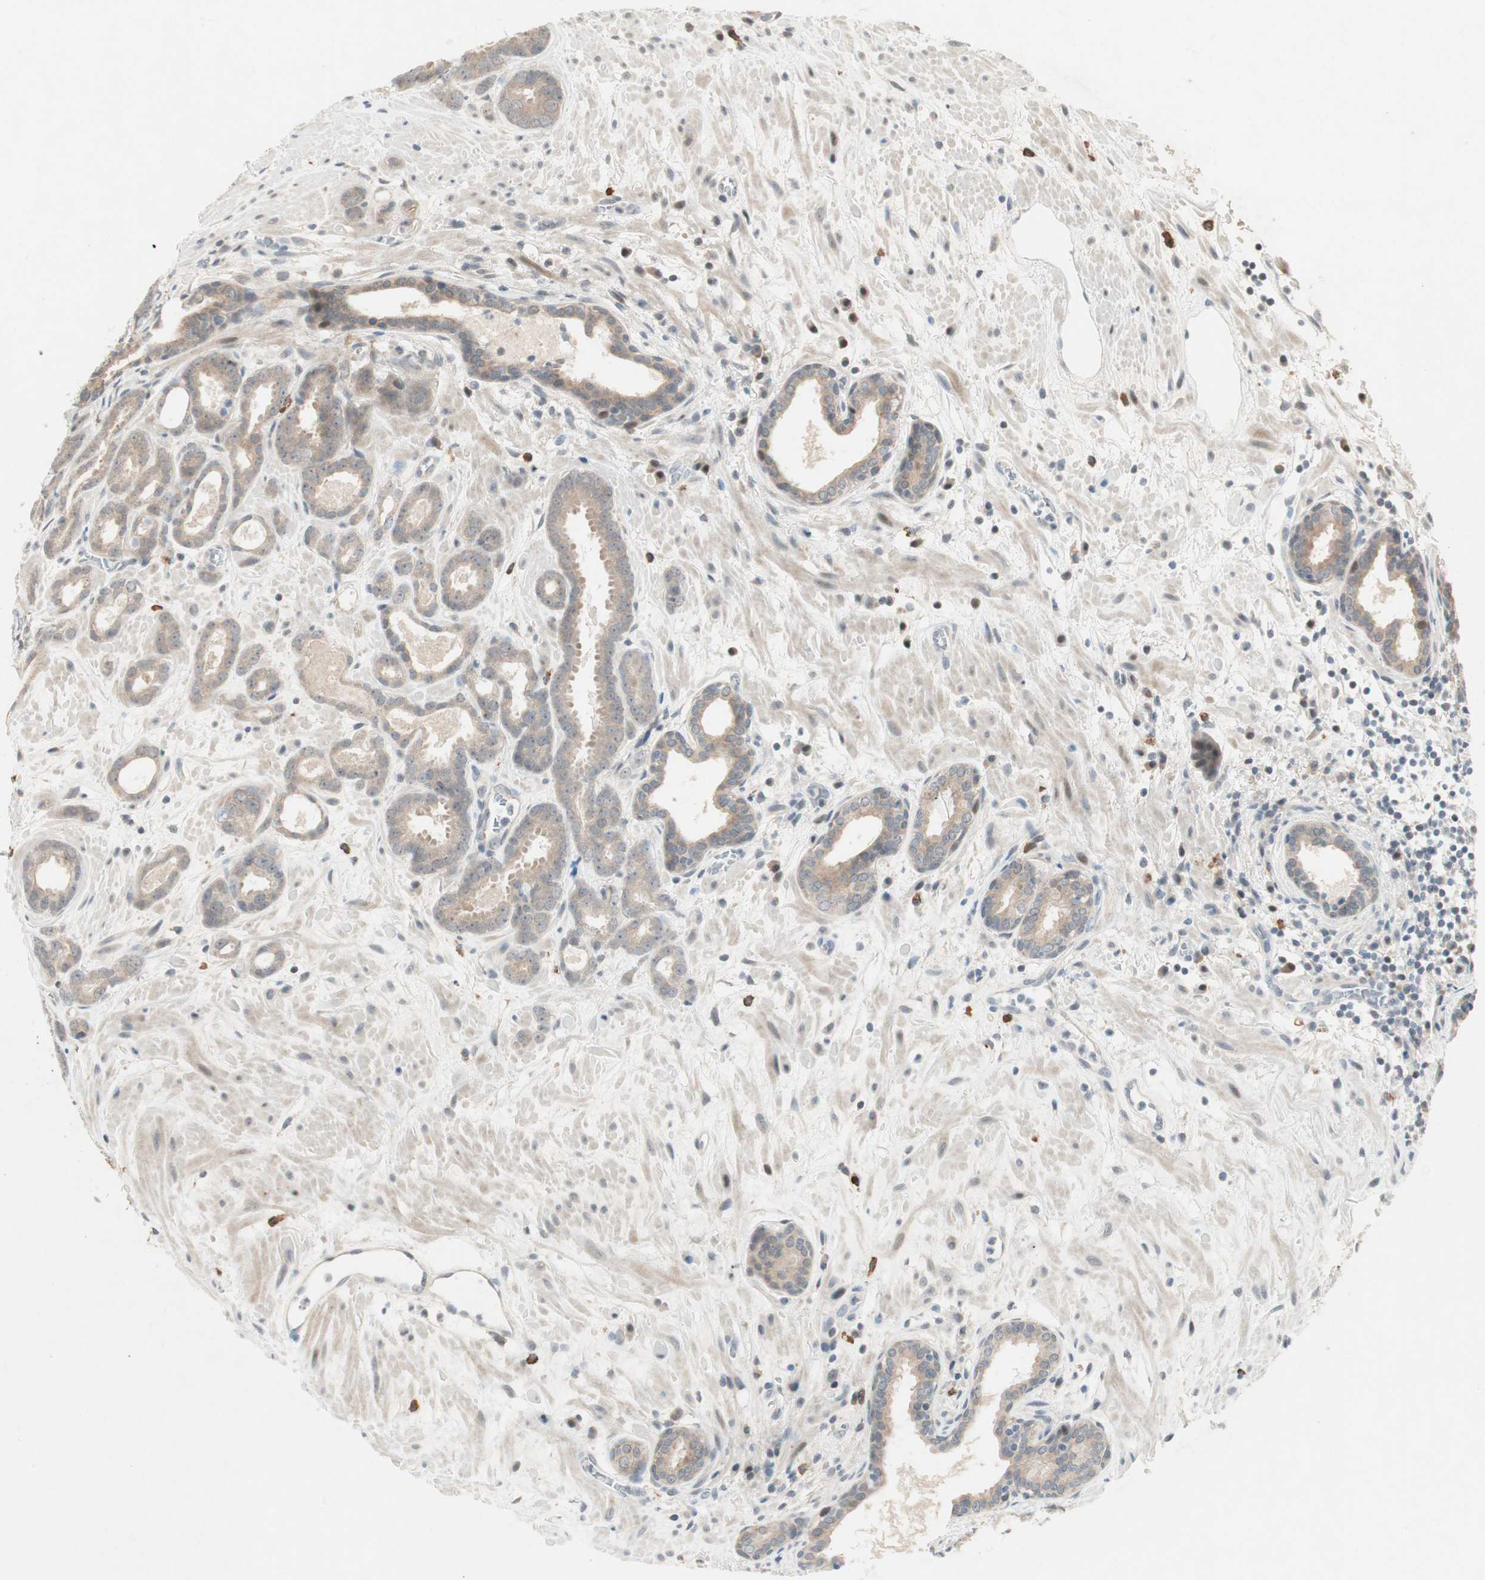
{"staining": {"intensity": "weak", "quantity": ">75%", "location": "cytoplasmic/membranous"}, "tissue": "prostate cancer", "cell_type": "Tumor cells", "image_type": "cancer", "snomed": [{"axis": "morphology", "description": "Adenocarcinoma, Low grade"}, {"axis": "topography", "description": "Prostate"}], "caption": "Weak cytoplasmic/membranous protein staining is identified in approximately >75% of tumor cells in prostate adenocarcinoma (low-grade).", "gene": "RTL6", "patient": {"sex": "male", "age": 57}}